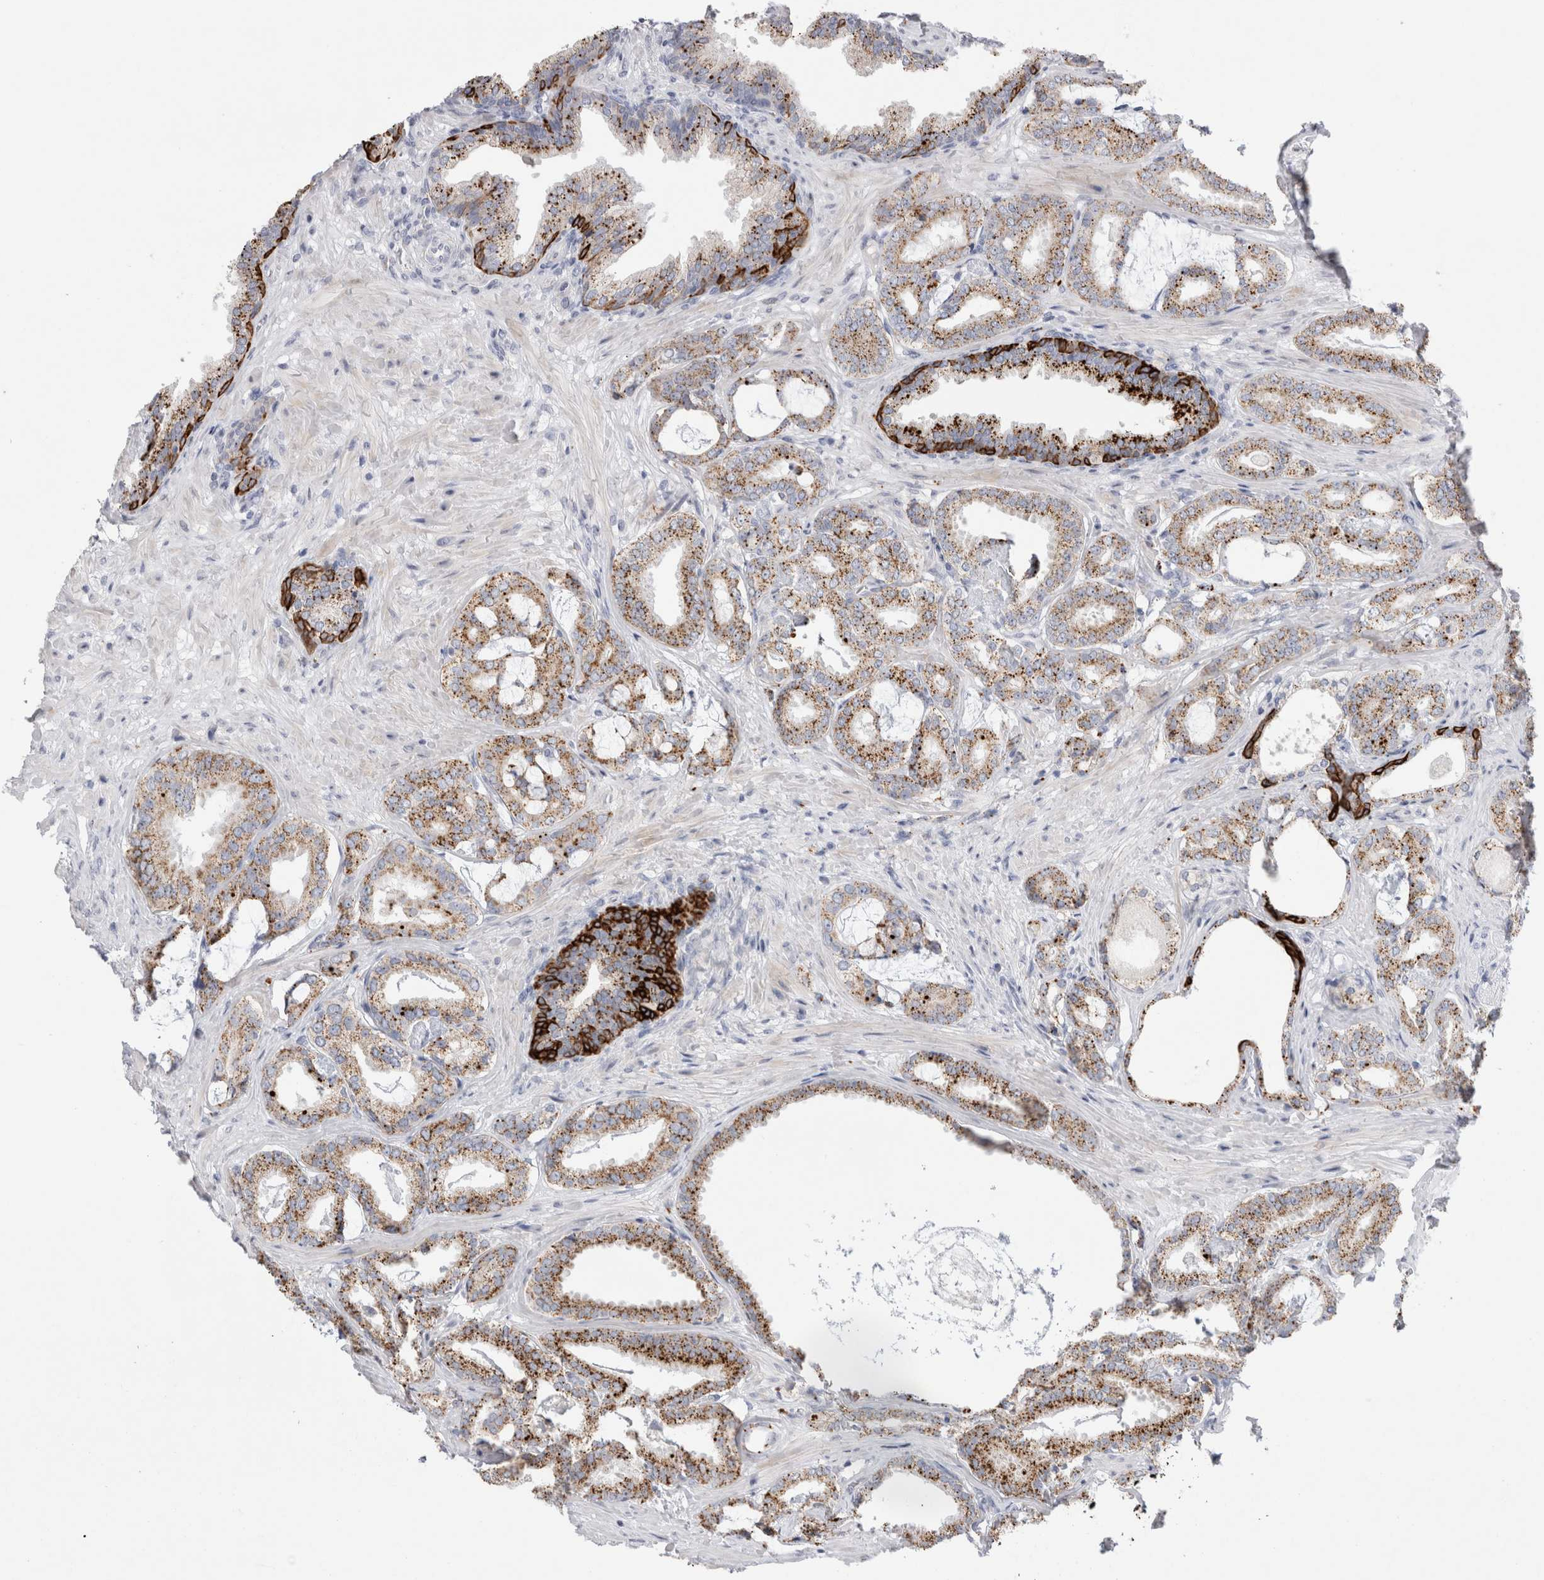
{"staining": {"intensity": "moderate", "quantity": "25%-75%", "location": "cytoplasmic/membranous"}, "tissue": "prostate cancer", "cell_type": "Tumor cells", "image_type": "cancer", "snomed": [{"axis": "morphology", "description": "Adenocarcinoma, Low grade"}, {"axis": "topography", "description": "Prostate"}], "caption": "Moderate cytoplasmic/membranous protein positivity is seen in about 25%-75% of tumor cells in prostate adenocarcinoma (low-grade). (brown staining indicates protein expression, while blue staining denotes nuclei).", "gene": "GAA", "patient": {"sex": "male", "age": 71}}